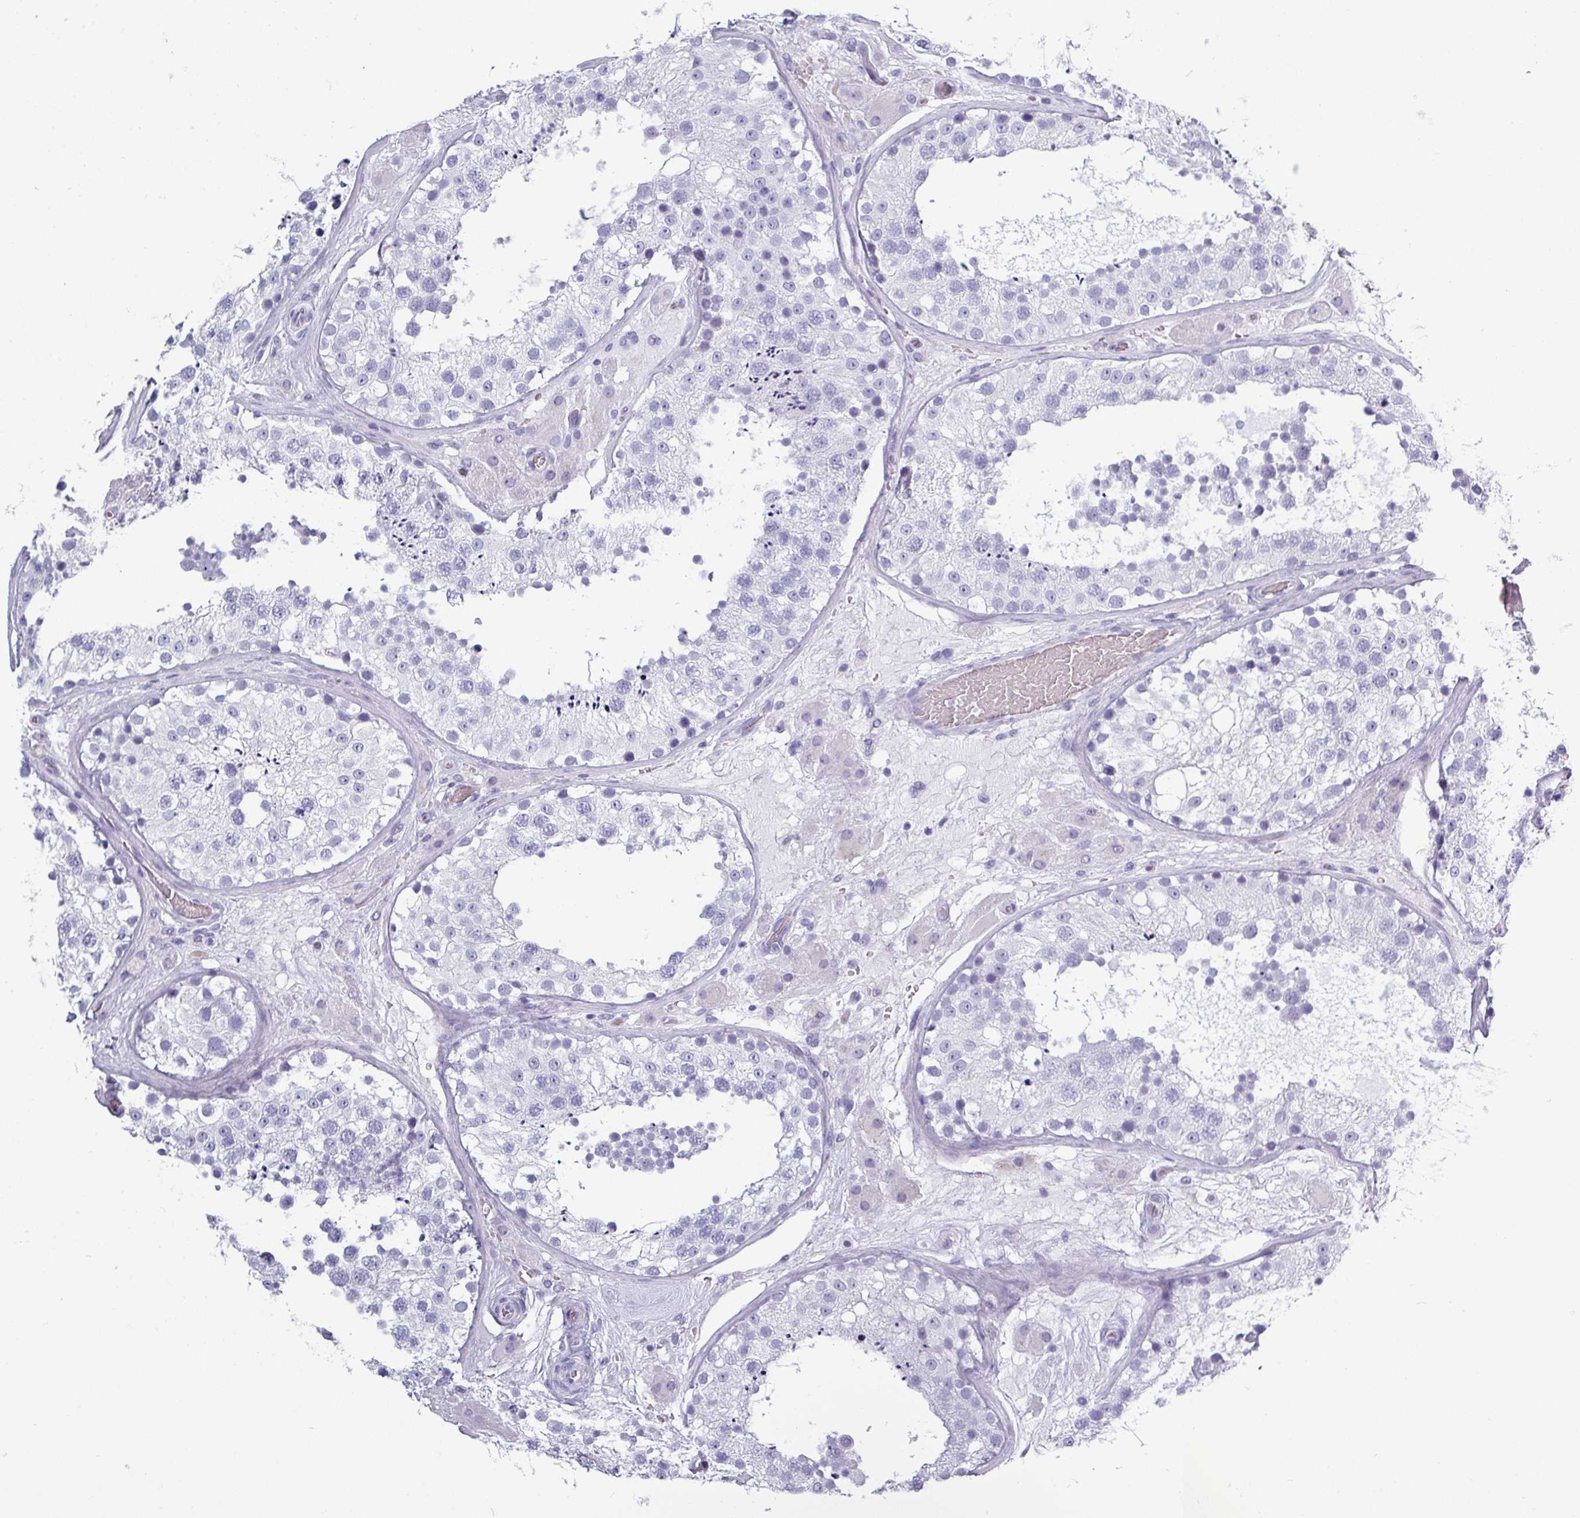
{"staining": {"intensity": "negative", "quantity": "none", "location": "none"}, "tissue": "testis", "cell_type": "Cells in seminiferous ducts", "image_type": "normal", "snomed": [{"axis": "morphology", "description": "Normal tissue, NOS"}, {"axis": "topography", "description": "Testis"}], "caption": "Cells in seminiferous ducts show no significant expression in normal testis. (Brightfield microscopy of DAB immunohistochemistry (IHC) at high magnification).", "gene": "CRYBB2", "patient": {"sex": "male", "age": 26}}